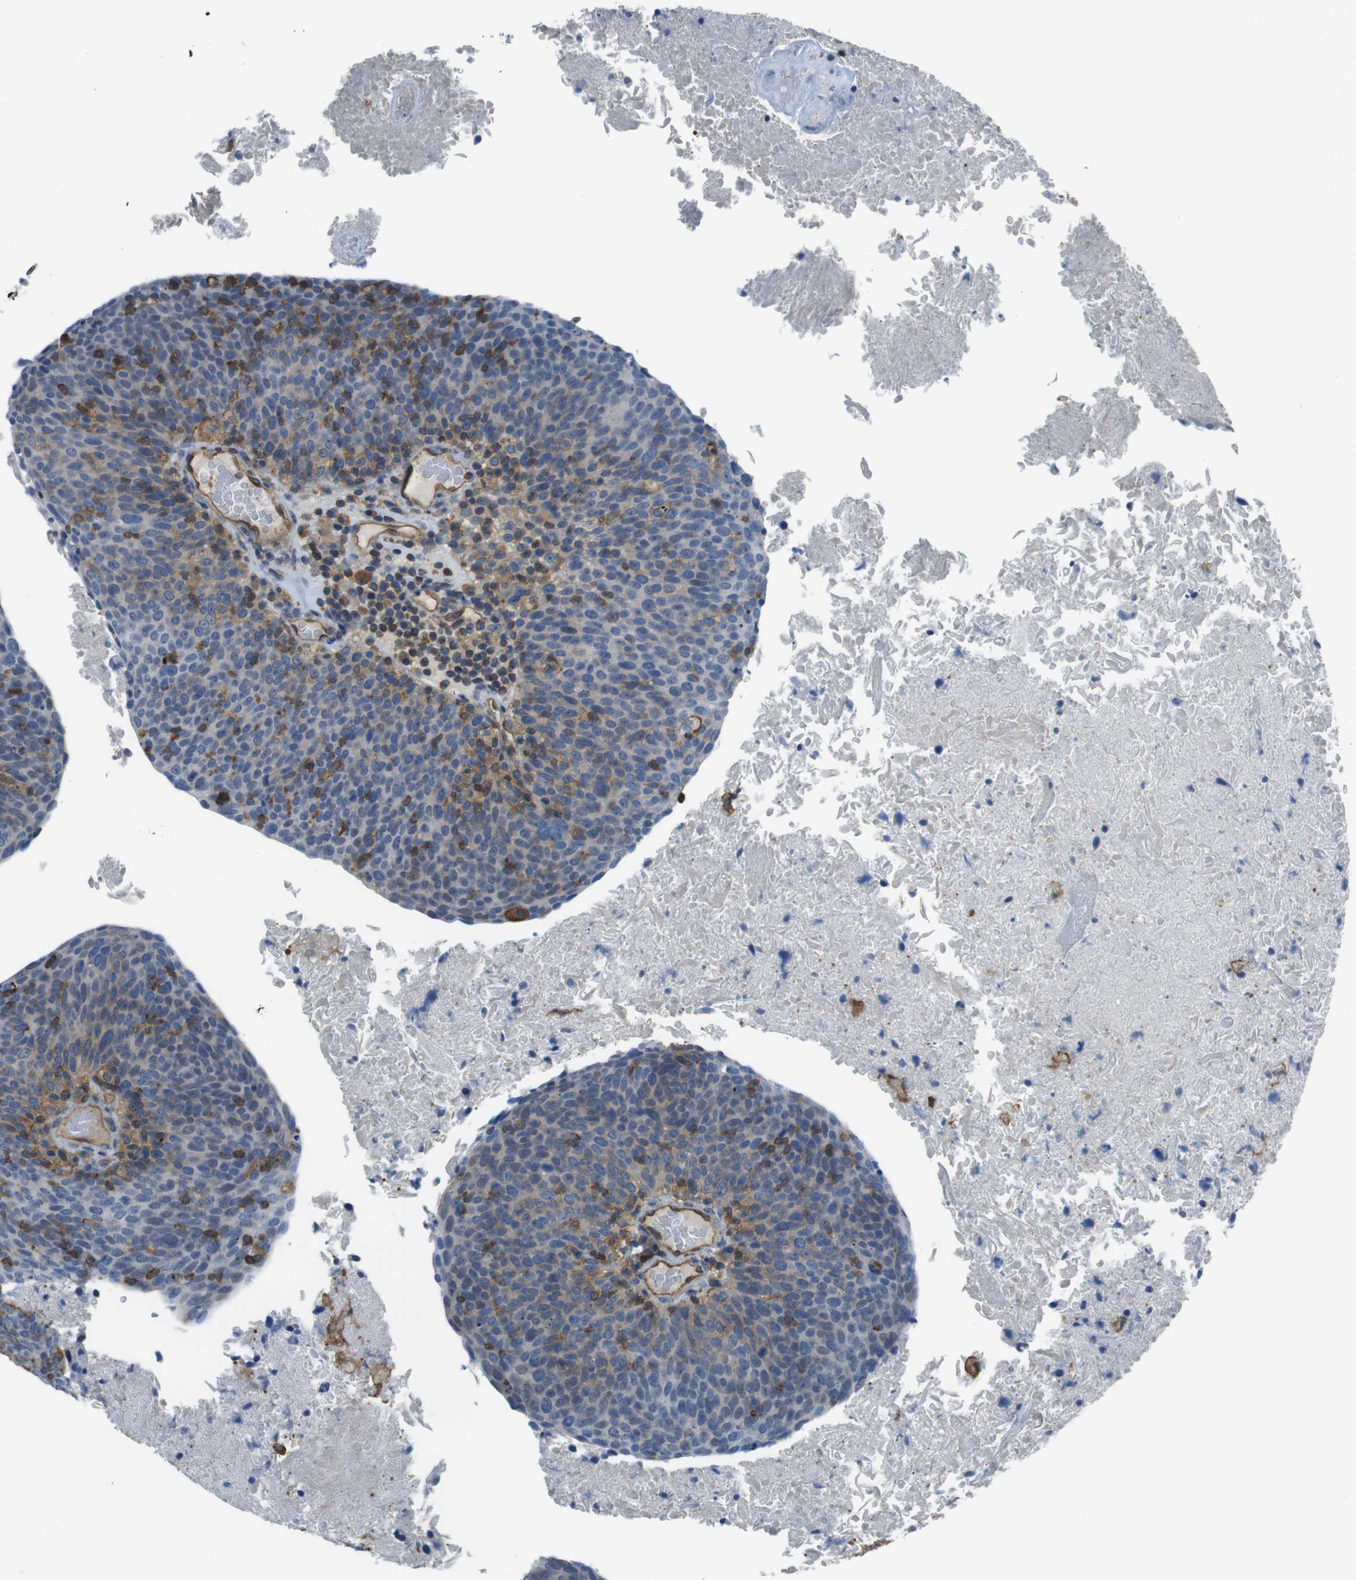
{"staining": {"intensity": "moderate", "quantity": "<25%", "location": "cytoplasmic/membranous"}, "tissue": "head and neck cancer", "cell_type": "Tumor cells", "image_type": "cancer", "snomed": [{"axis": "morphology", "description": "Squamous cell carcinoma, NOS"}, {"axis": "morphology", "description": "Squamous cell carcinoma, metastatic, NOS"}, {"axis": "topography", "description": "Lymph node"}, {"axis": "topography", "description": "Head-Neck"}], "caption": "A micrograph of head and neck cancer stained for a protein exhibits moderate cytoplasmic/membranous brown staining in tumor cells.", "gene": "FCAR", "patient": {"sex": "male", "age": 62}}